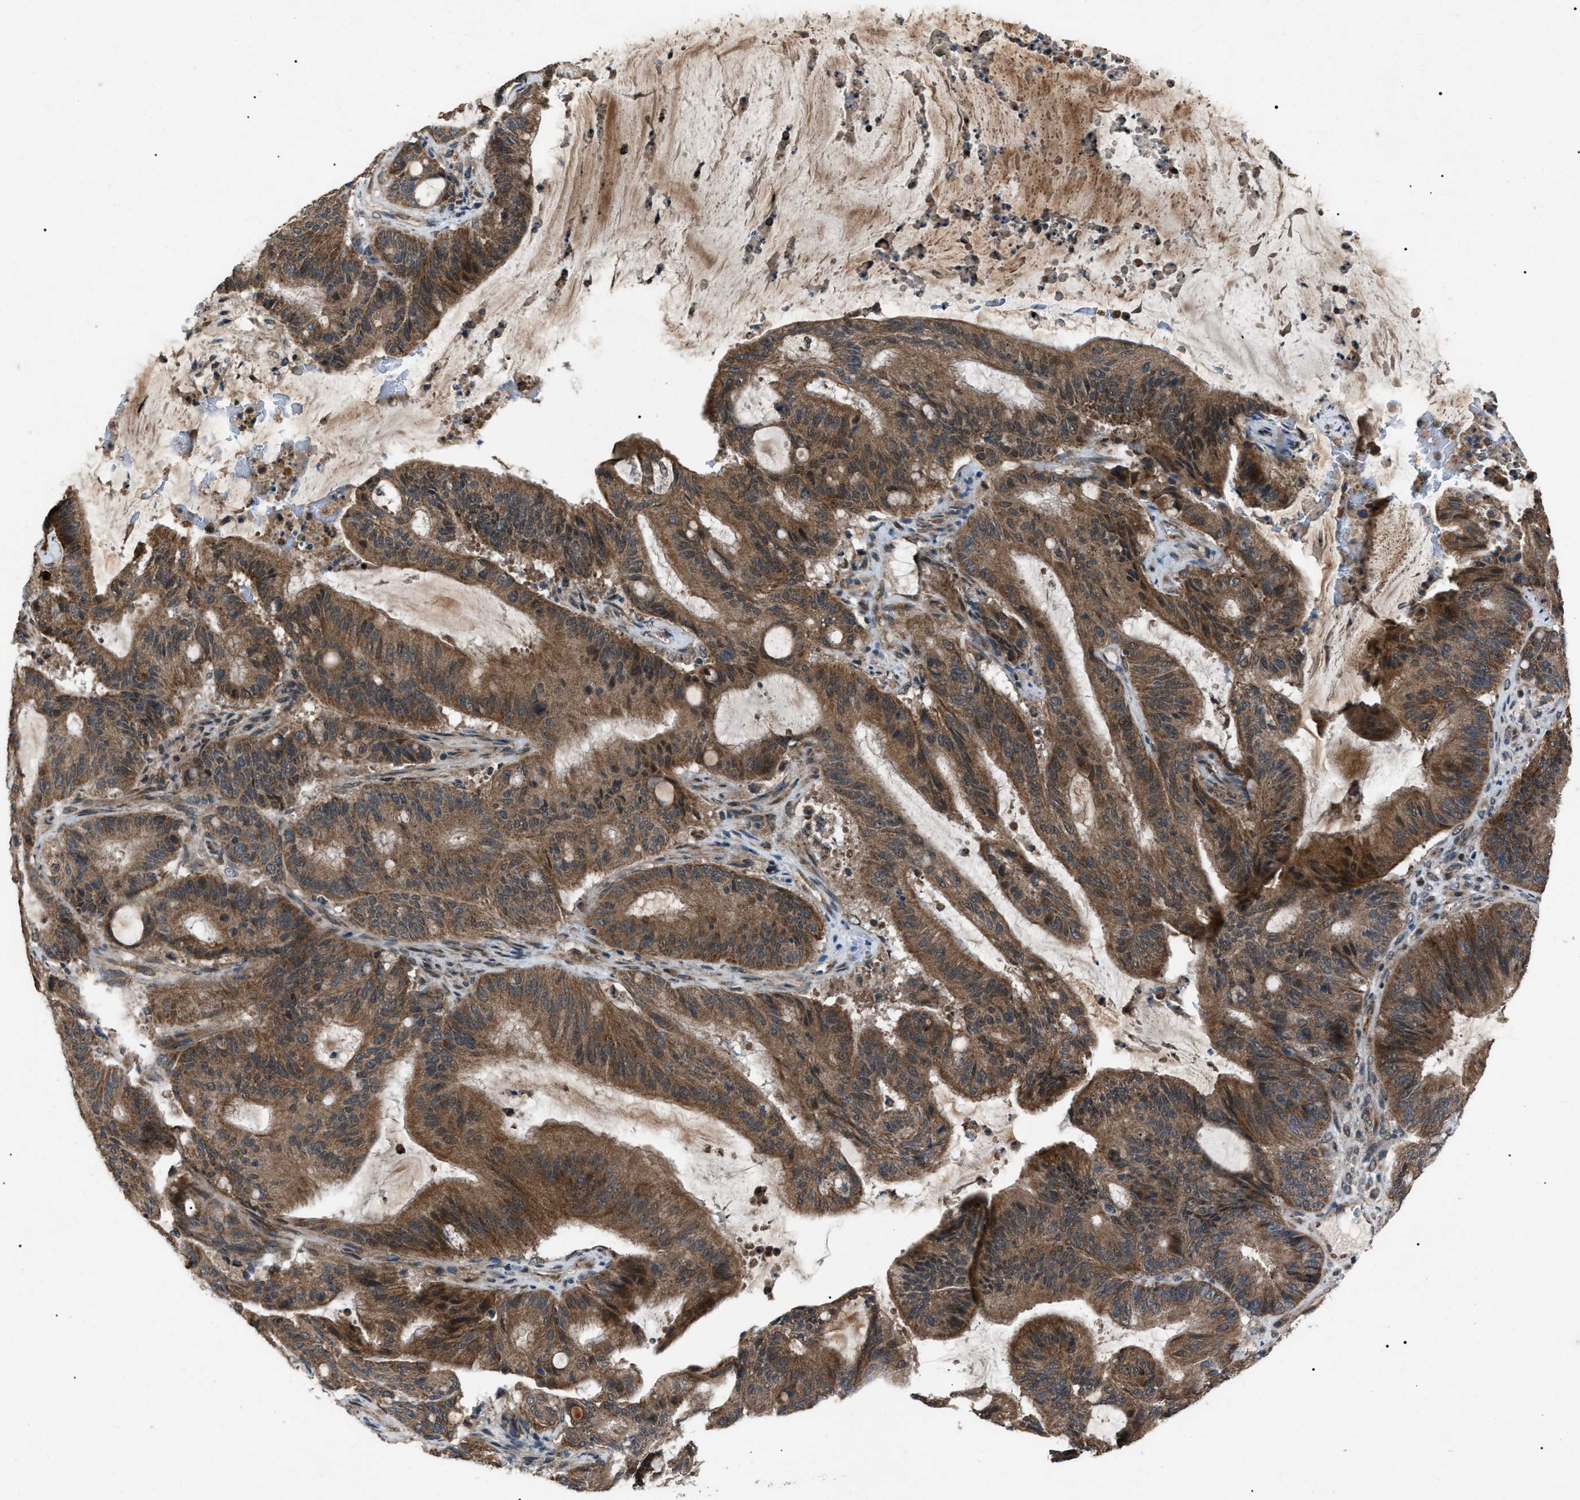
{"staining": {"intensity": "strong", "quantity": ">75%", "location": "cytoplasmic/membranous"}, "tissue": "liver cancer", "cell_type": "Tumor cells", "image_type": "cancer", "snomed": [{"axis": "morphology", "description": "Normal tissue, NOS"}, {"axis": "morphology", "description": "Cholangiocarcinoma"}, {"axis": "topography", "description": "Liver"}, {"axis": "topography", "description": "Peripheral nerve tissue"}], "caption": "Immunohistochemistry (IHC) (DAB (3,3'-diaminobenzidine)) staining of liver cholangiocarcinoma demonstrates strong cytoplasmic/membranous protein positivity in approximately >75% of tumor cells.", "gene": "ZFAND2A", "patient": {"sex": "female", "age": 73}}